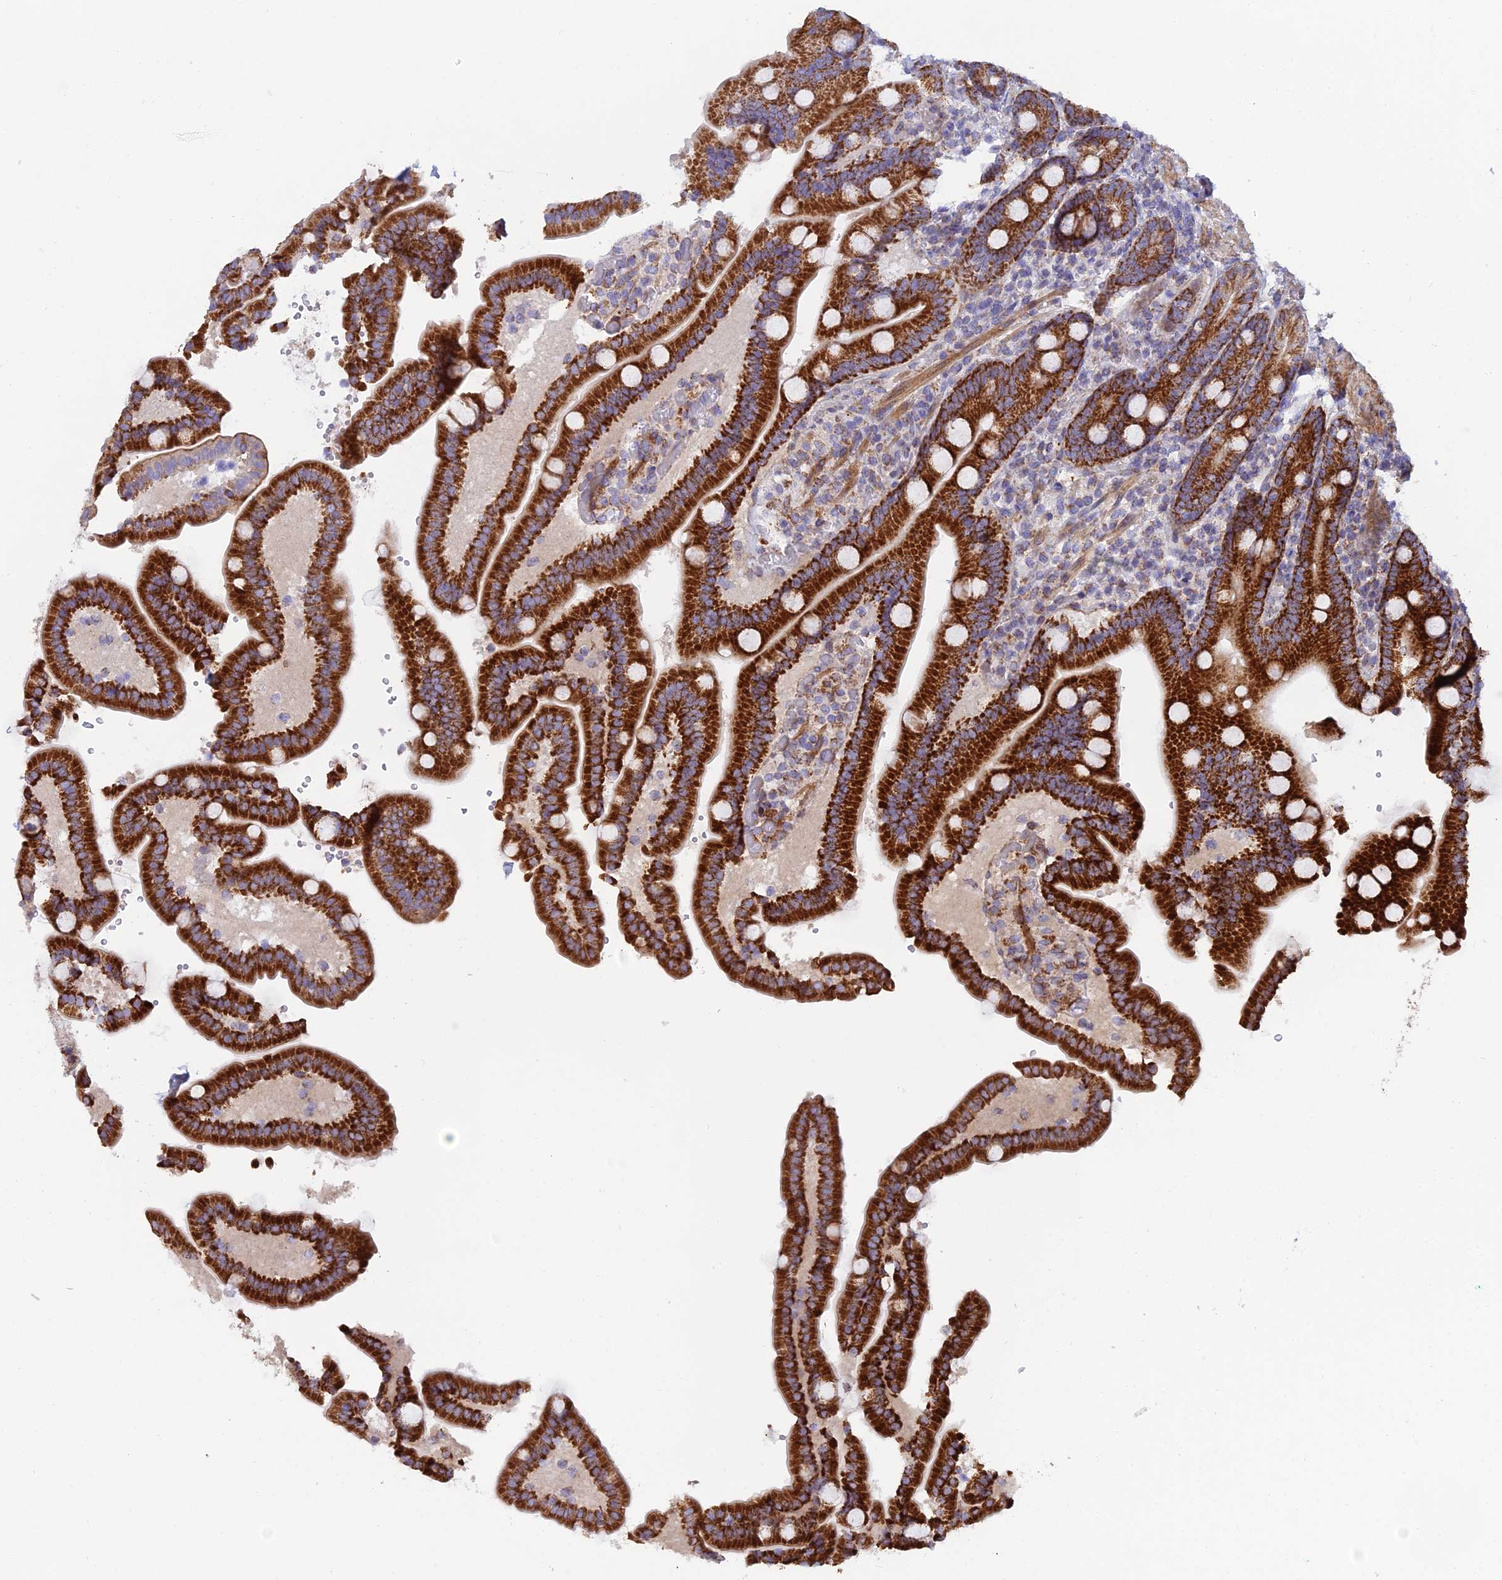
{"staining": {"intensity": "strong", "quantity": ">75%", "location": "cytoplasmic/membranous"}, "tissue": "duodenum", "cell_type": "Glandular cells", "image_type": "normal", "snomed": [{"axis": "morphology", "description": "Normal tissue, NOS"}, {"axis": "topography", "description": "Duodenum"}], "caption": "A brown stain shows strong cytoplasmic/membranous positivity of a protein in glandular cells of normal human duodenum. (brown staining indicates protein expression, while blue staining denotes nuclei).", "gene": "CSPG4", "patient": {"sex": "female", "age": 62}}